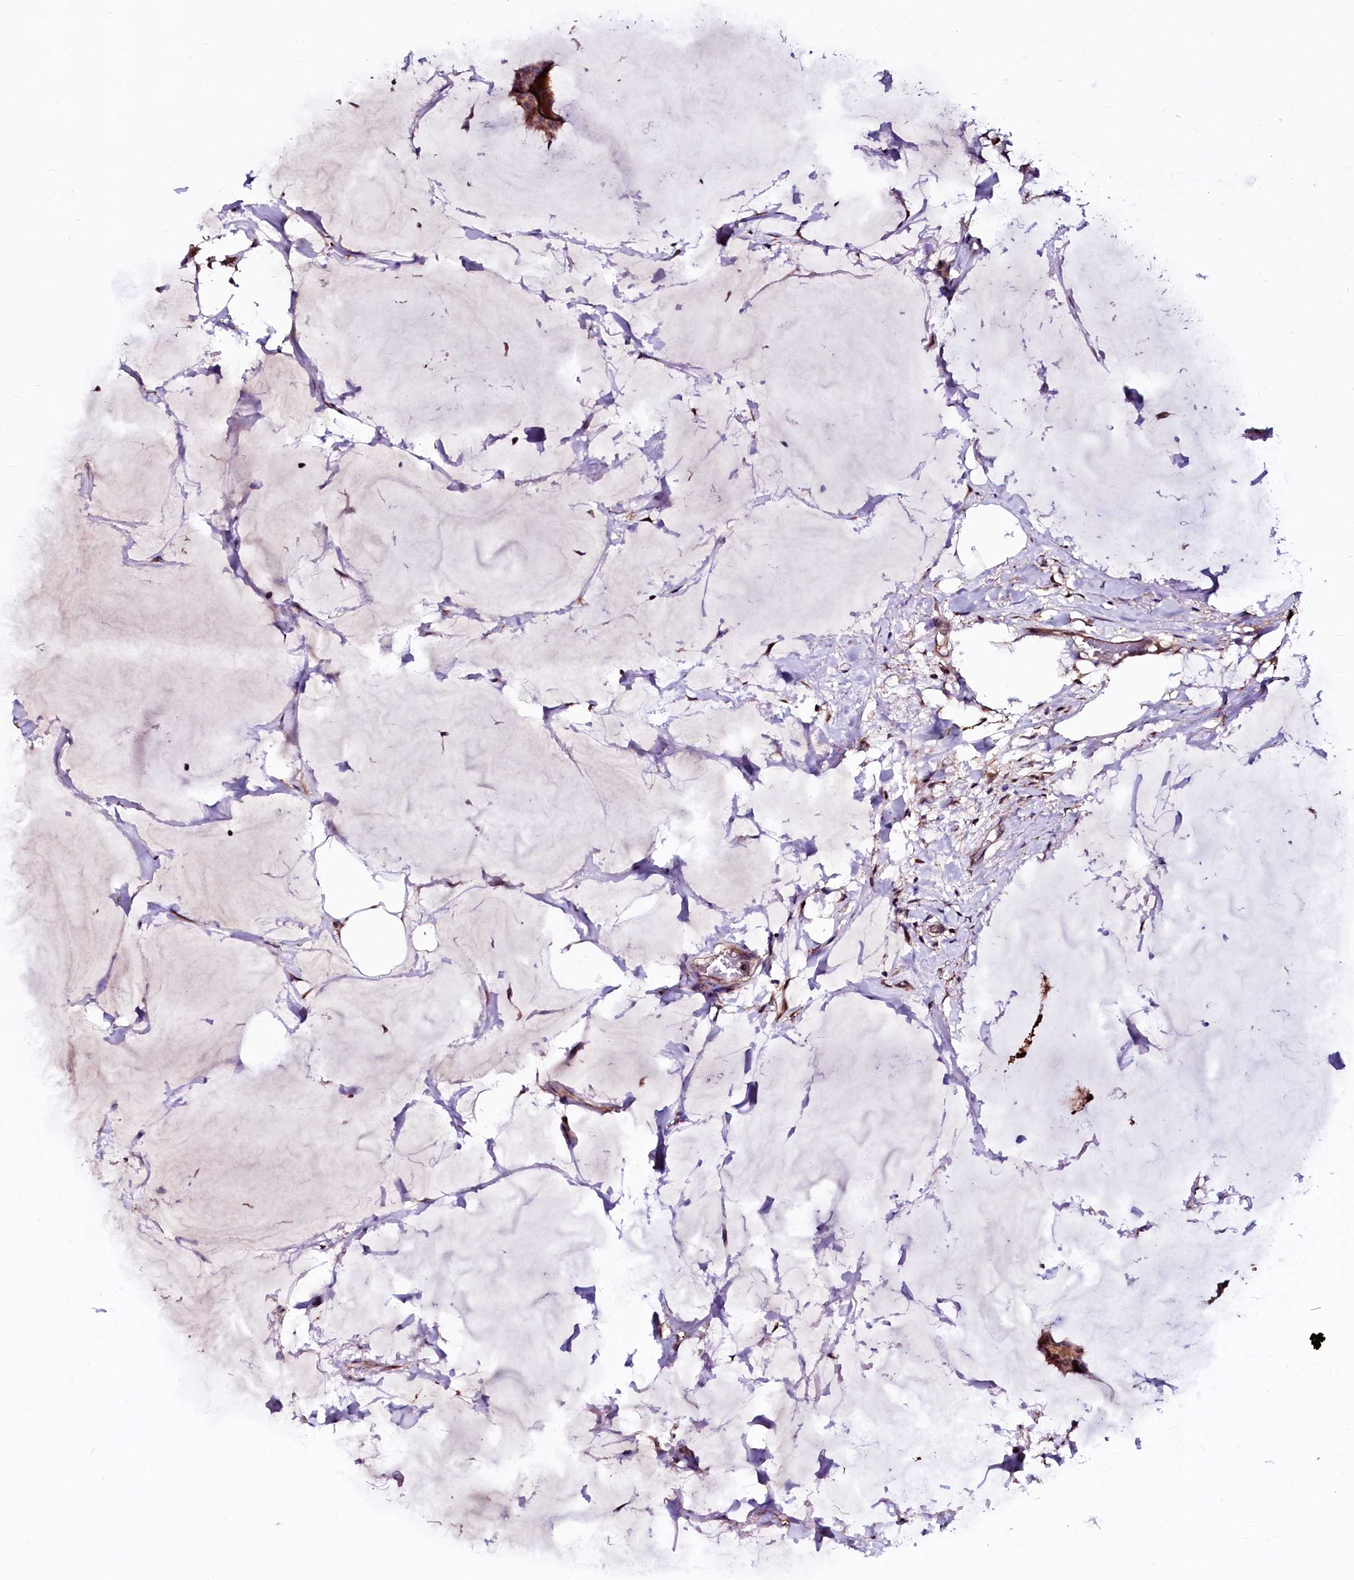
{"staining": {"intensity": "moderate", "quantity": ">75%", "location": "cytoplasmic/membranous"}, "tissue": "breast cancer", "cell_type": "Tumor cells", "image_type": "cancer", "snomed": [{"axis": "morphology", "description": "Duct carcinoma"}, {"axis": "topography", "description": "Breast"}], "caption": "A medium amount of moderate cytoplasmic/membranous expression is identified in about >75% of tumor cells in breast invasive ductal carcinoma tissue.", "gene": "N4BP1", "patient": {"sex": "female", "age": 93}}